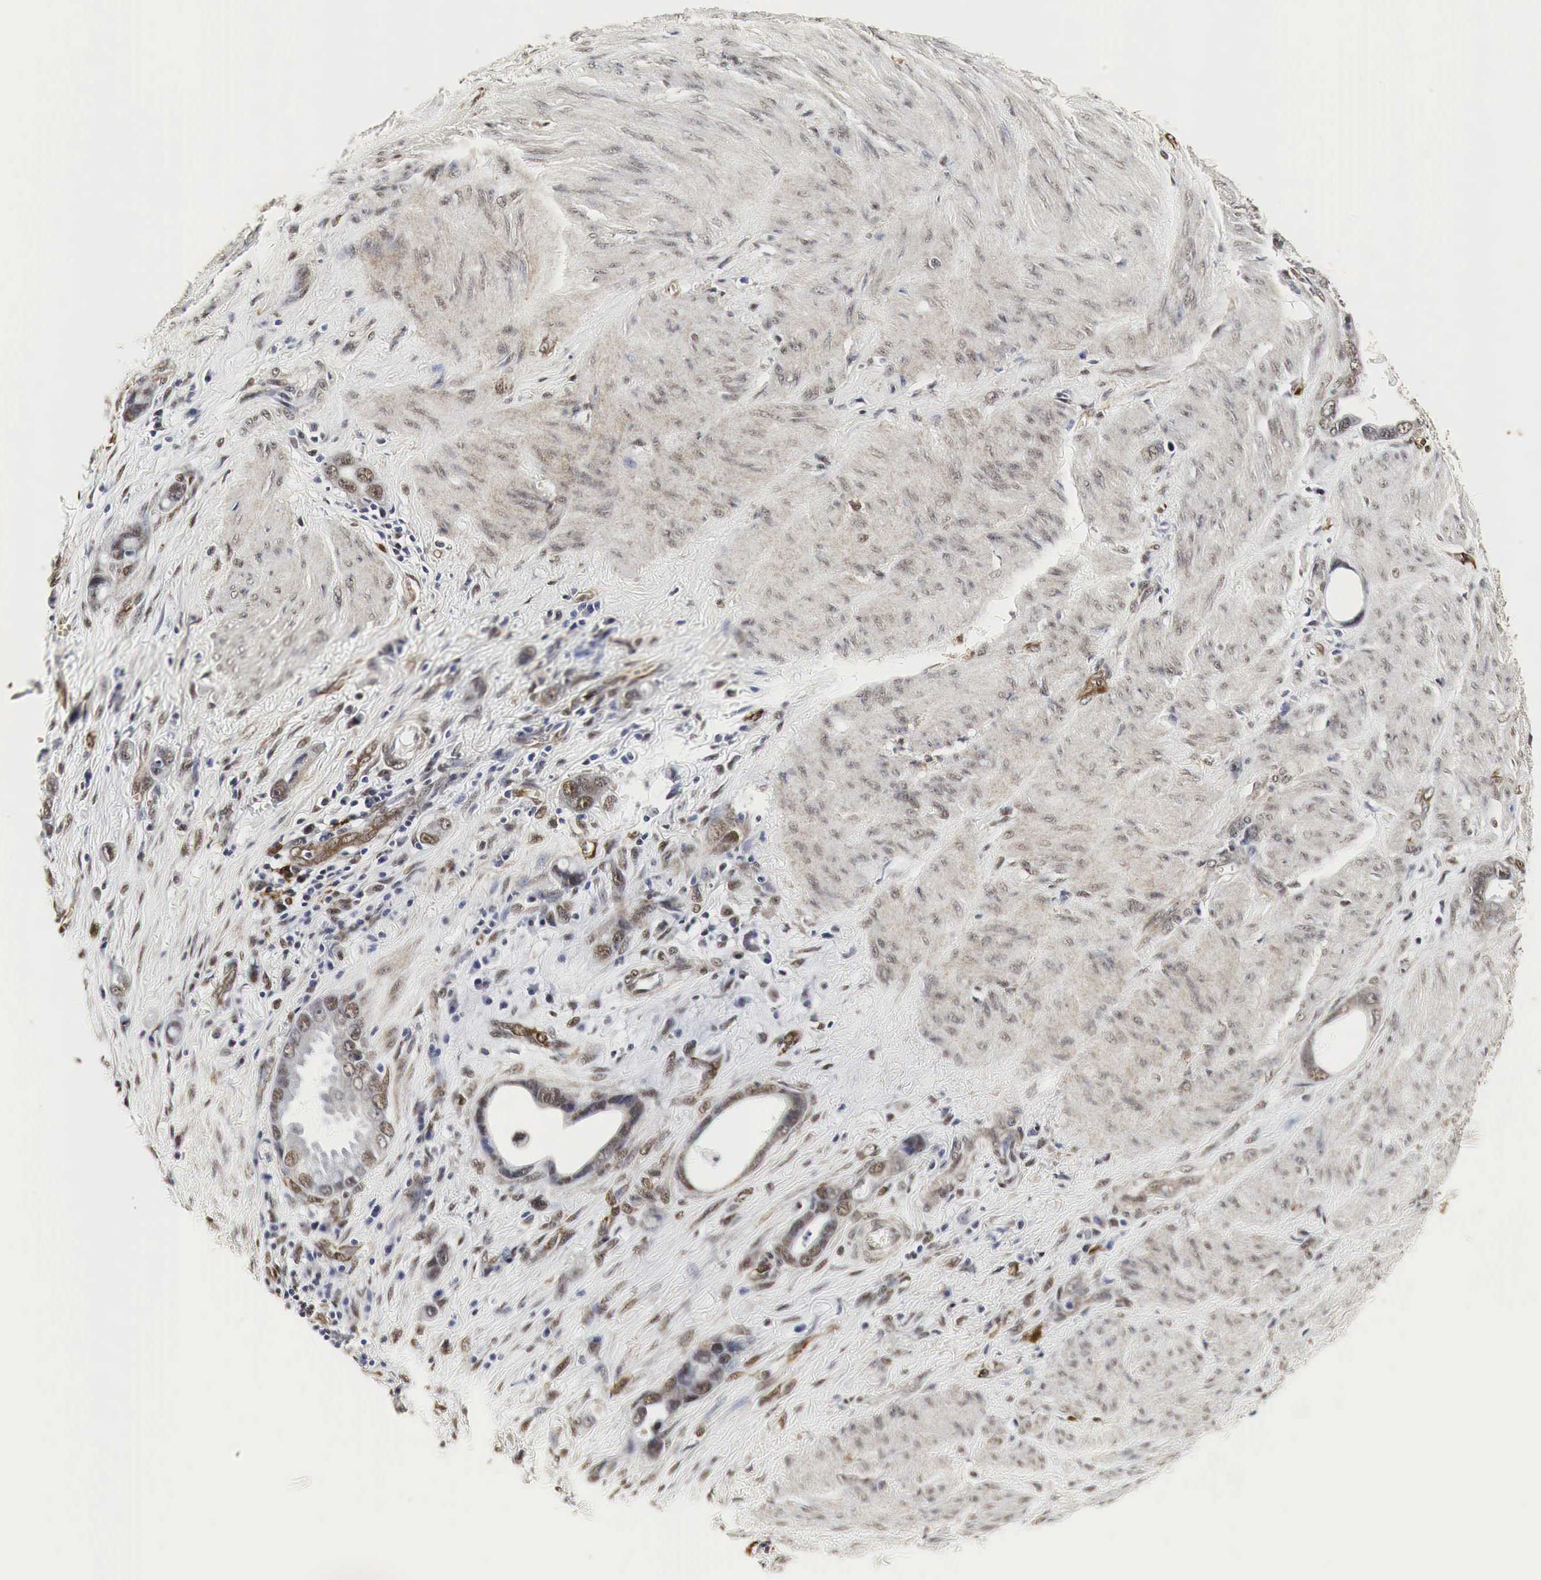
{"staining": {"intensity": "weak", "quantity": "25%-75%", "location": "cytoplasmic/membranous"}, "tissue": "stomach cancer", "cell_type": "Tumor cells", "image_type": "cancer", "snomed": [{"axis": "morphology", "description": "Adenocarcinoma, NOS"}, {"axis": "topography", "description": "Stomach"}], "caption": "Protein expression analysis of adenocarcinoma (stomach) reveals weak cytoplasmic/membranous staining in about 25%-75% of tumor cells.", "gene": "SPIN1", "patient": {"sex": "male", "age": 78}}